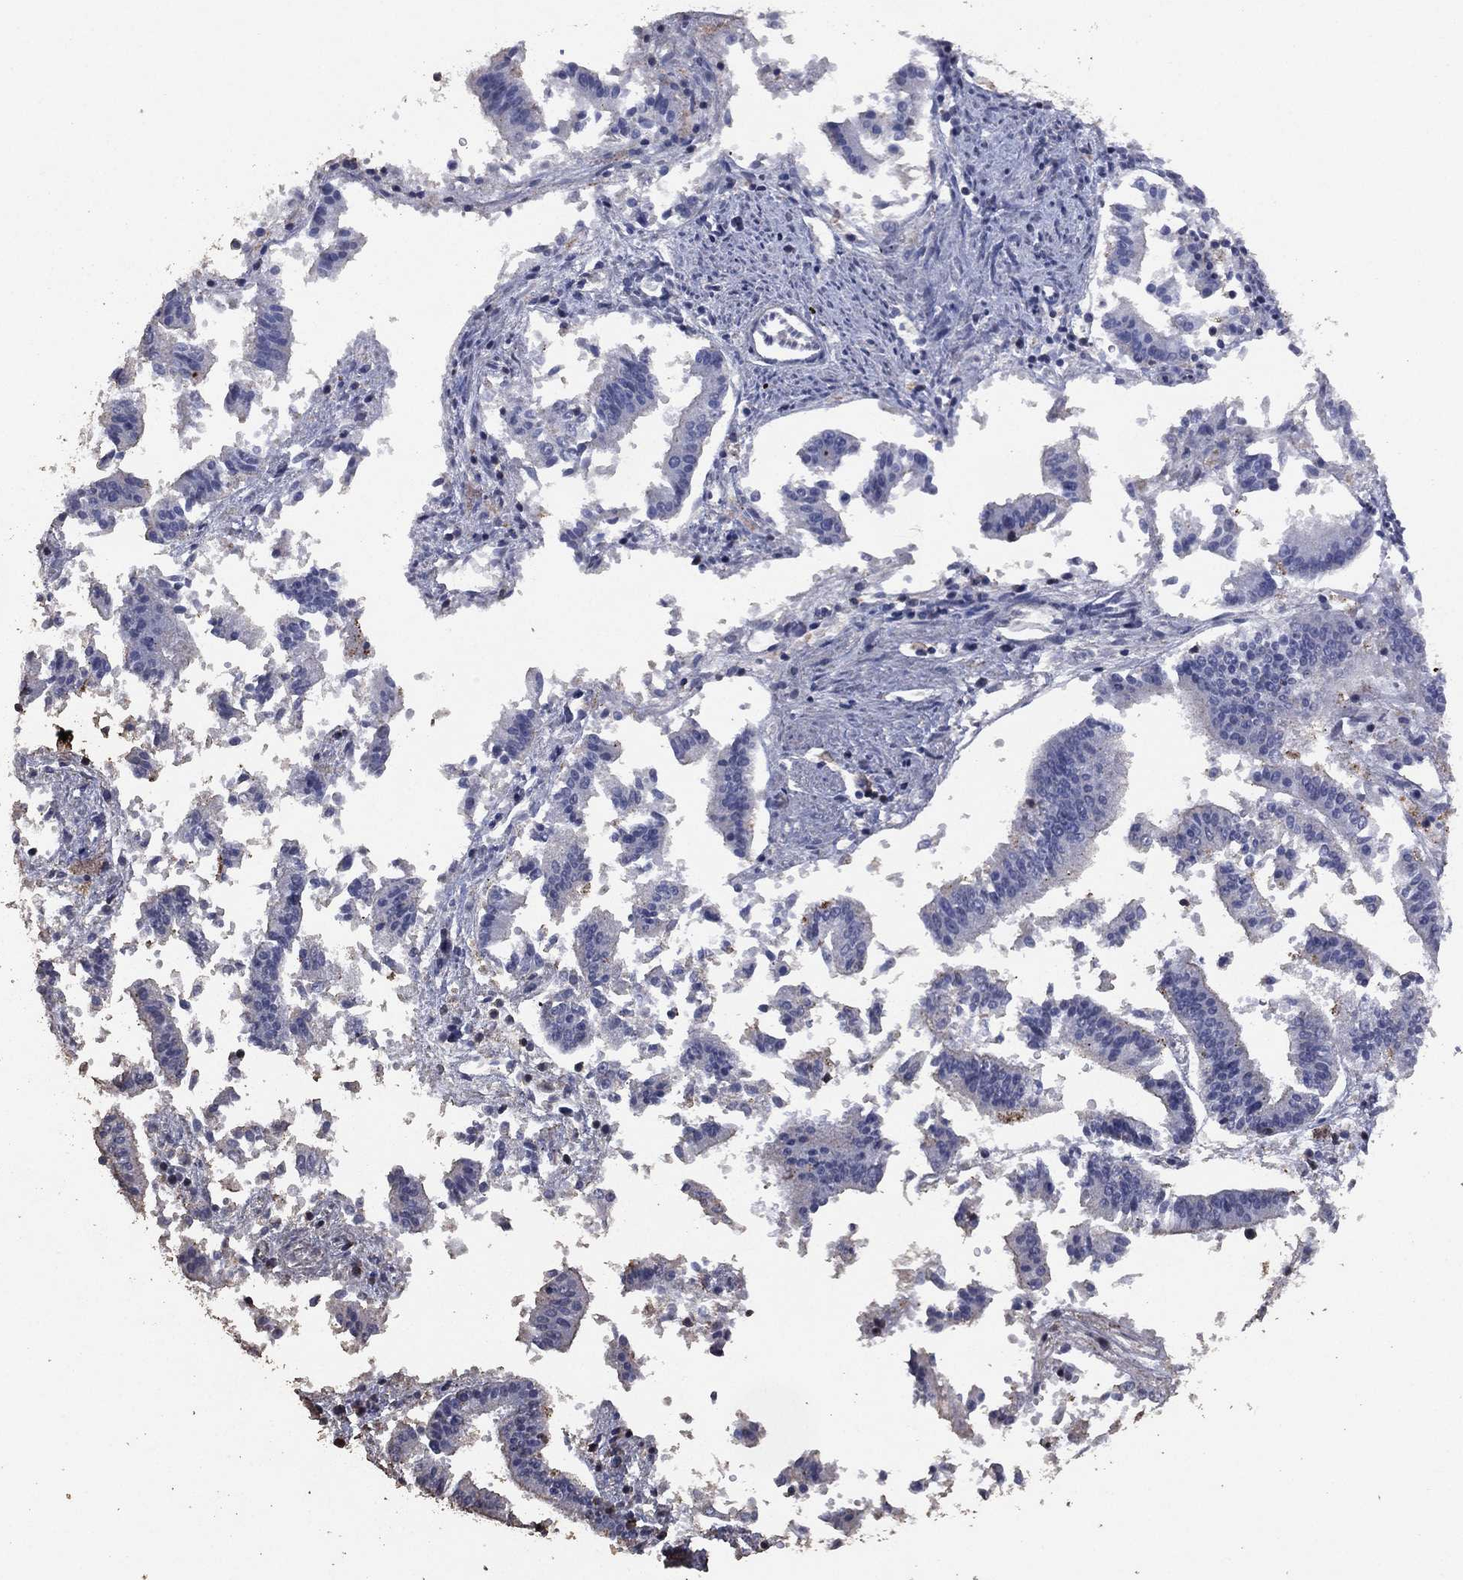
{"staining": {"intensity": "negative", "quantity": "none", "location": "none"}, "tissue": "endometrial cancer", "cell_type": "Tumor cells", "image_type": "cancer", "snomed": [{"axis": "morphology", "description": "Adenocarcinoma, NOS"}, {"axis": "topography", "description": "Endometrium"}], "caption": "An IHC histopathology image of adenocarcinoma (endometrial) is shown. There is no staining in tumor cells of adenocarcinoma (endometrial).", "gene": "ADPRHL1", "patient": {"sex": "female", "age": 66}}